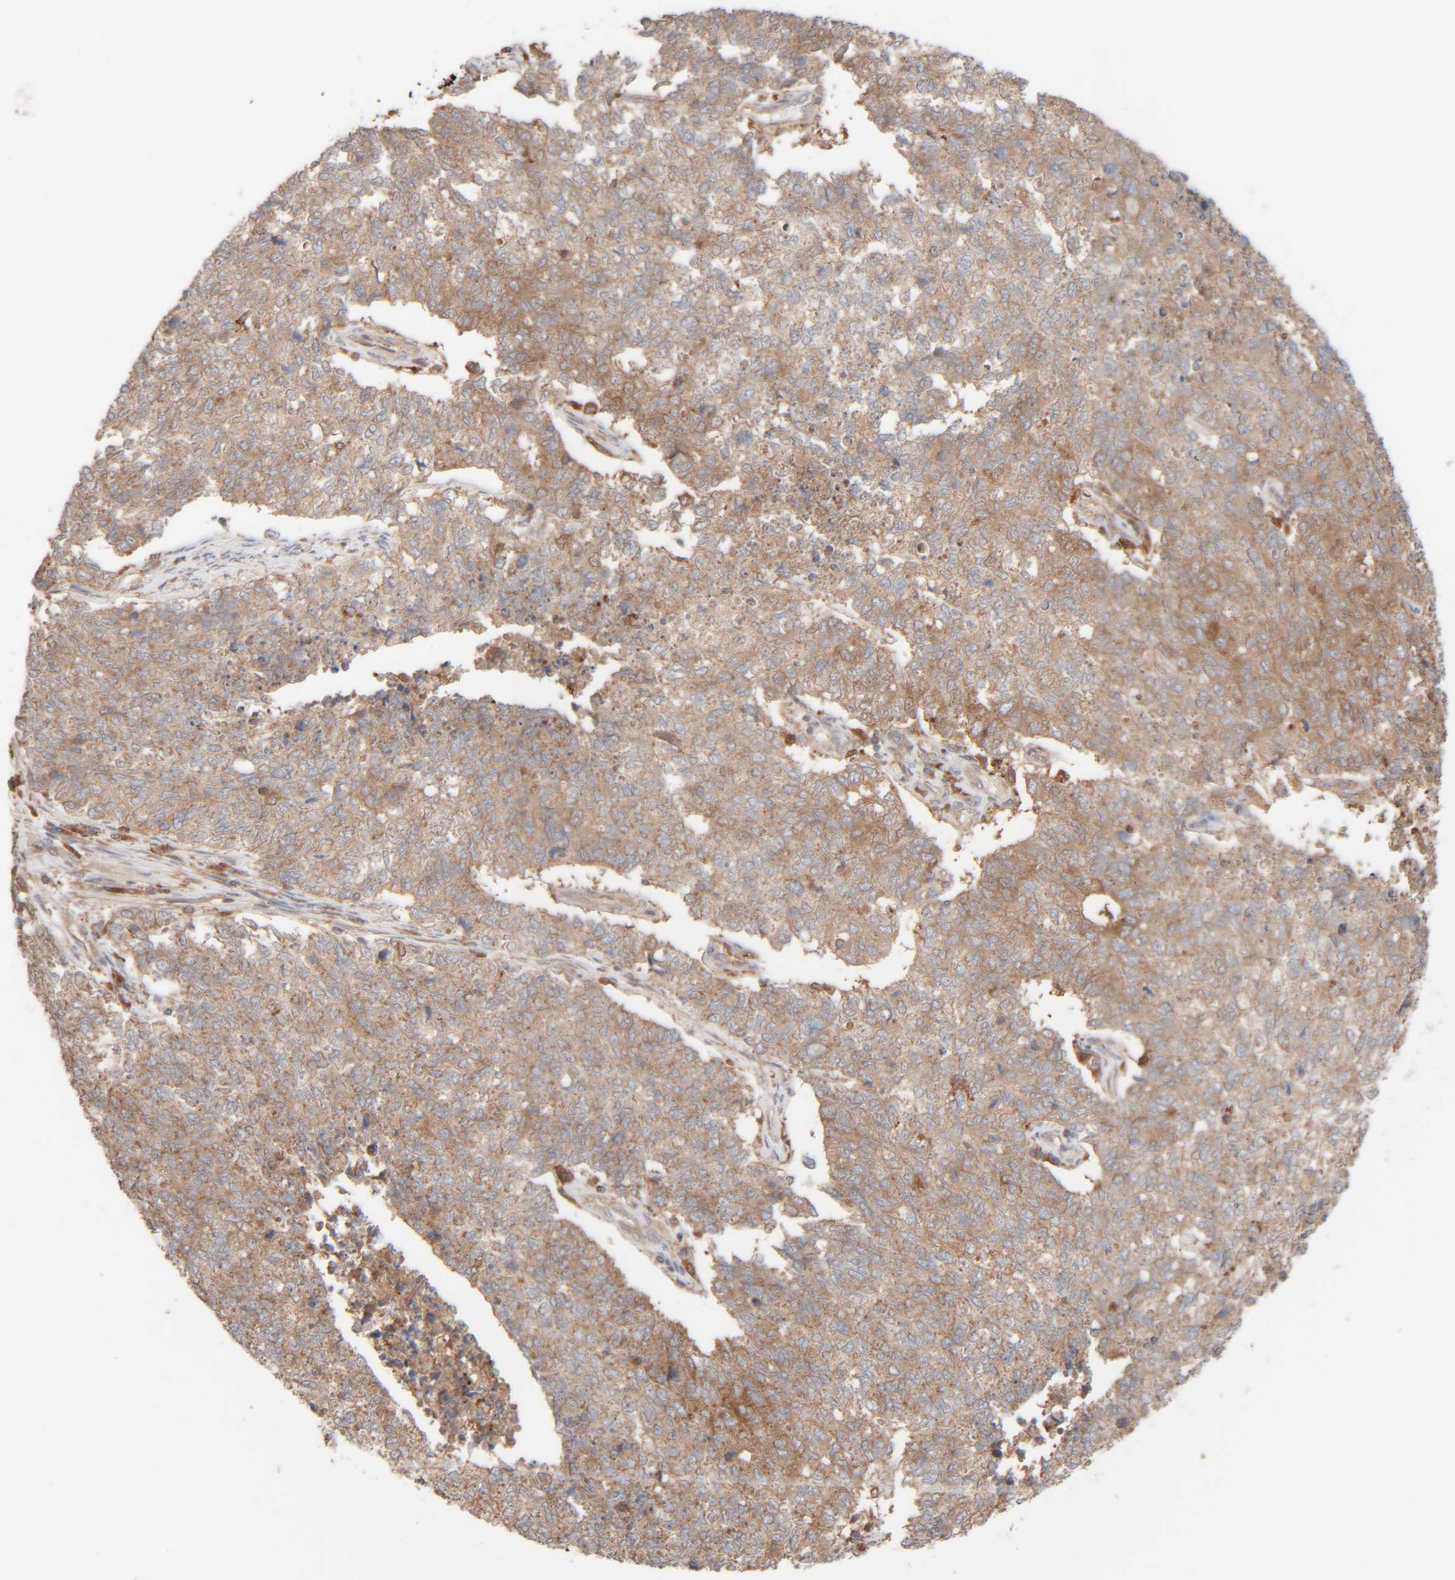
{"staining": {"intensity": "moderate", "quantity": "25%-75%", "location": "cytoplasmic/membranous"}, "tissue": "cervical cancer", "cell_type": "Tumor cells", "image_type": "cancer", "snomed": [{"axis": "morphology", "description": "Squamous cell carcinoma, NOS"}, {"axis": "topography", "description": "Cervix"}], "caption": "Cervical squamous cell carcinoma stained for a protein exhibits moderate cytoplasmic/membranous positivity in tumor cells.", "gene": "TMEM192", "patient": {"sex": "female", "age": 63}}